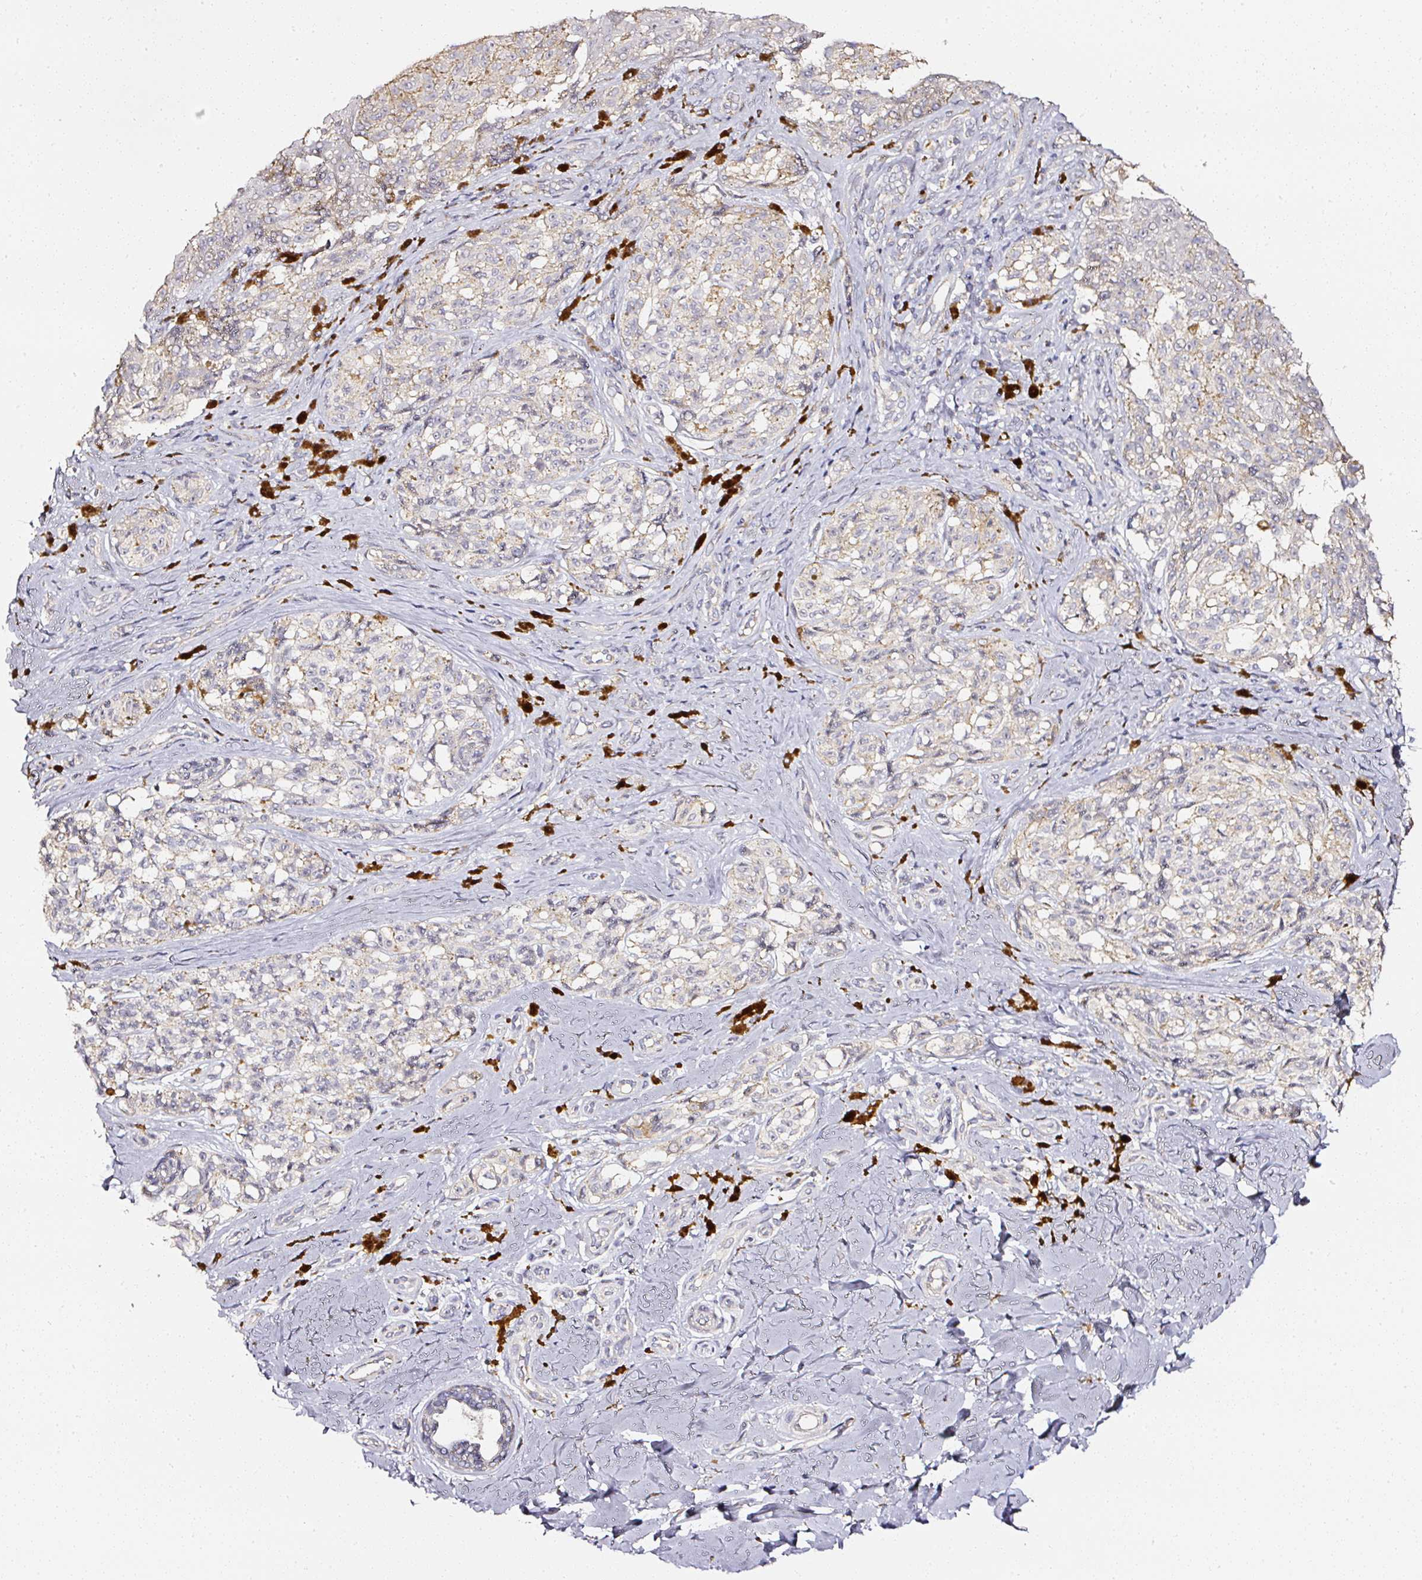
{"staining": {"intensity": "negative", "quantity": "none", "location": "none"}, "tissue": "melanoma", "cell_type": "Tumor cells", "image_type": "cancer", "snomed": [{"axis": "morphology", "description": "Malignant melanoma, NOS"}, {"axis": "topography", "description": "Skin"}], "caption": "The immunohistochemistry photomicrograph has no significant staining in tumor cells of melanoma tissue.", "gene": "NTRK1", "patient": {"sex": "female", "age": 65}}